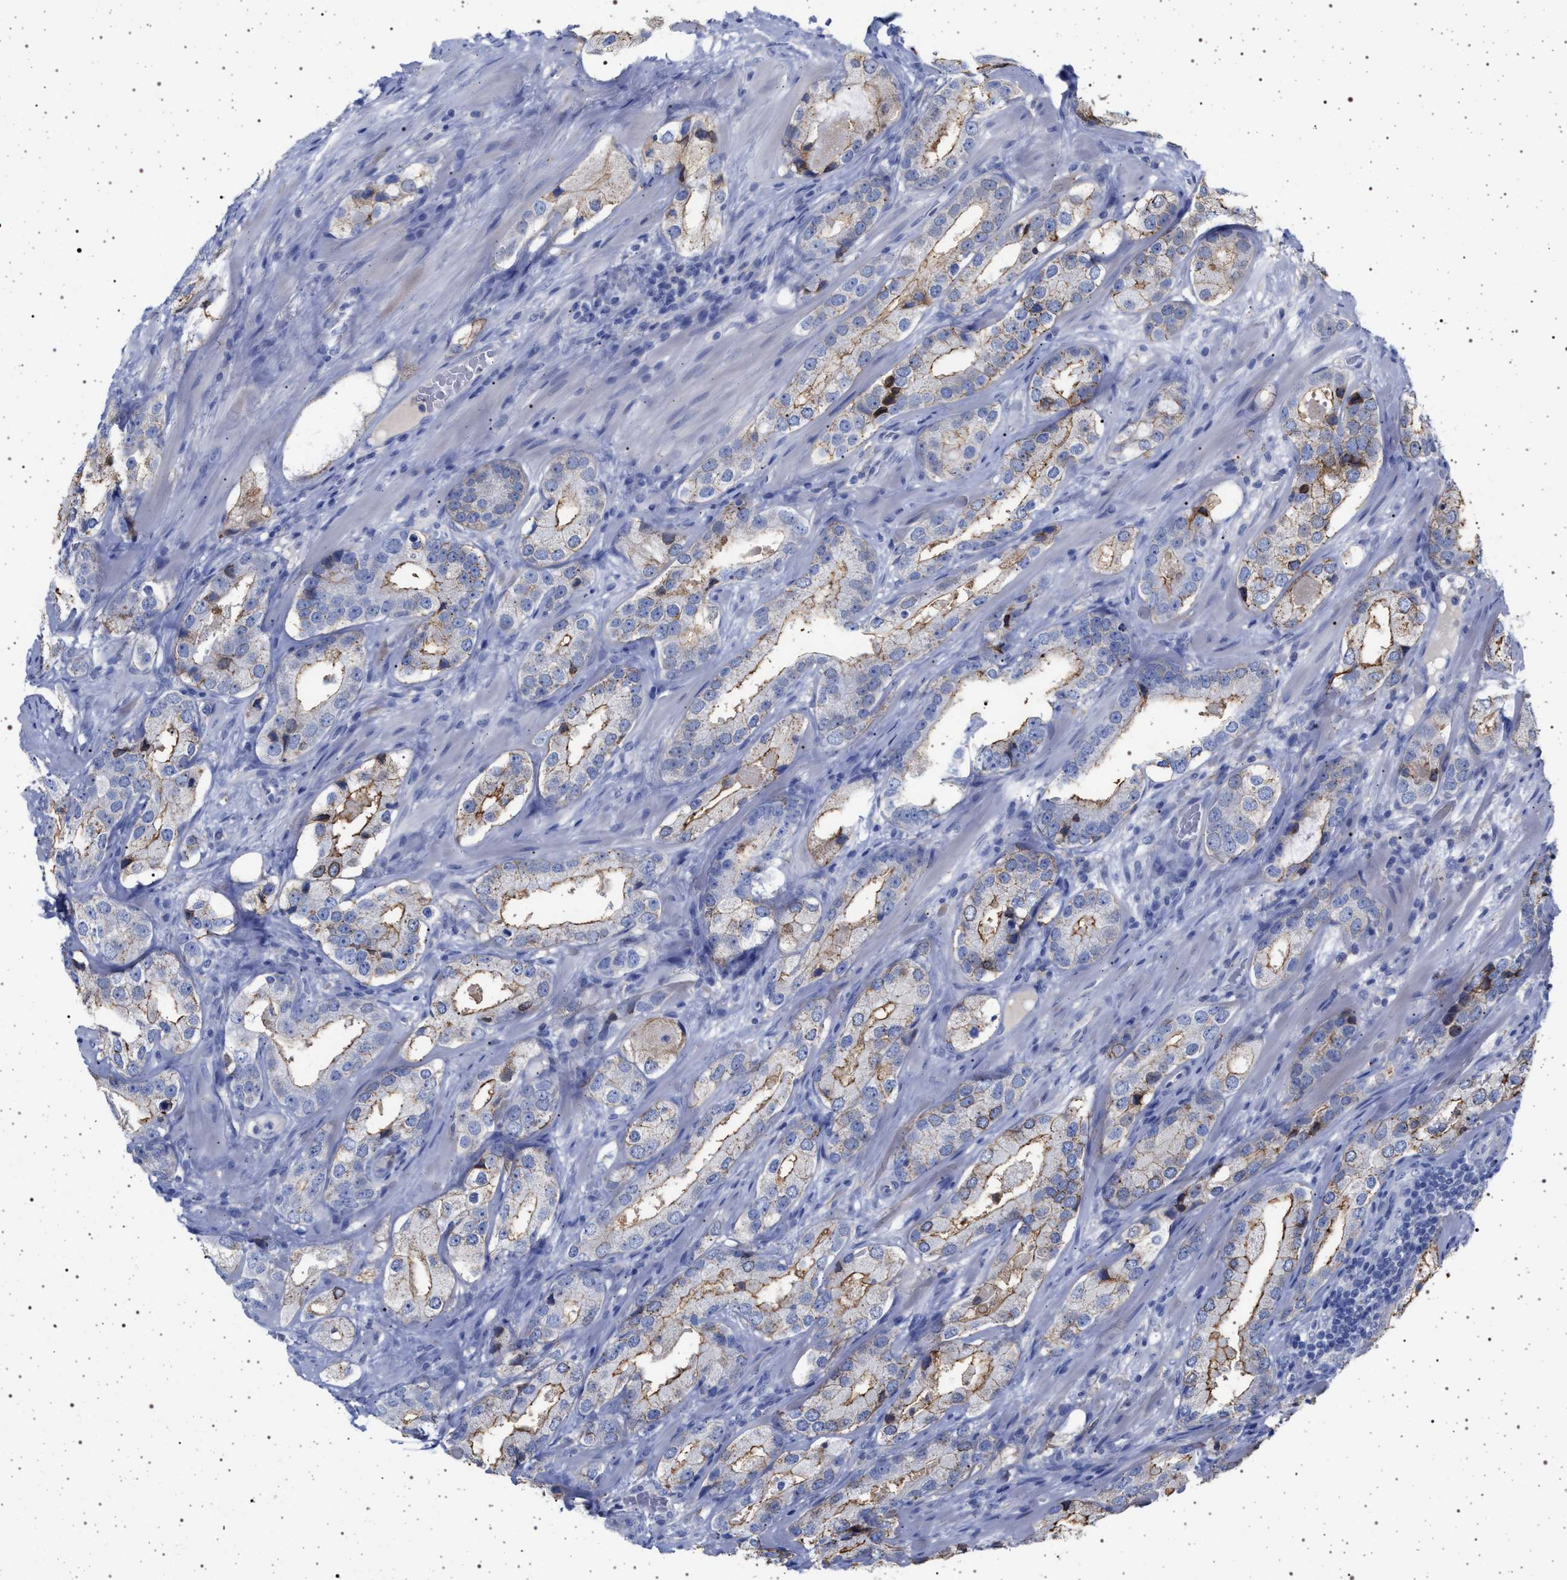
{"staining": {"intensity": "weak", "quantity": "<25%", "location": "cytoplasmic/membranous"}, "tissue": "prostate cancer", "cell_type": "Tumor cells", "image_type": "cancer", "snomed": [{"axis": "morphology", "description": "Adenocarcinoma, High grade"}, {"axis": "topography", "description": "Prostate"}], "caption": "DAB immunohistochemical staining of prostate cancer (high-grade adenocarcinoma) exhibits no significant staining in tumor cells. (DAB immunohistochemistry with hematoxylin counter stain).", "gene": "PLG", "patient": {"sex": "male", "age": 63}}